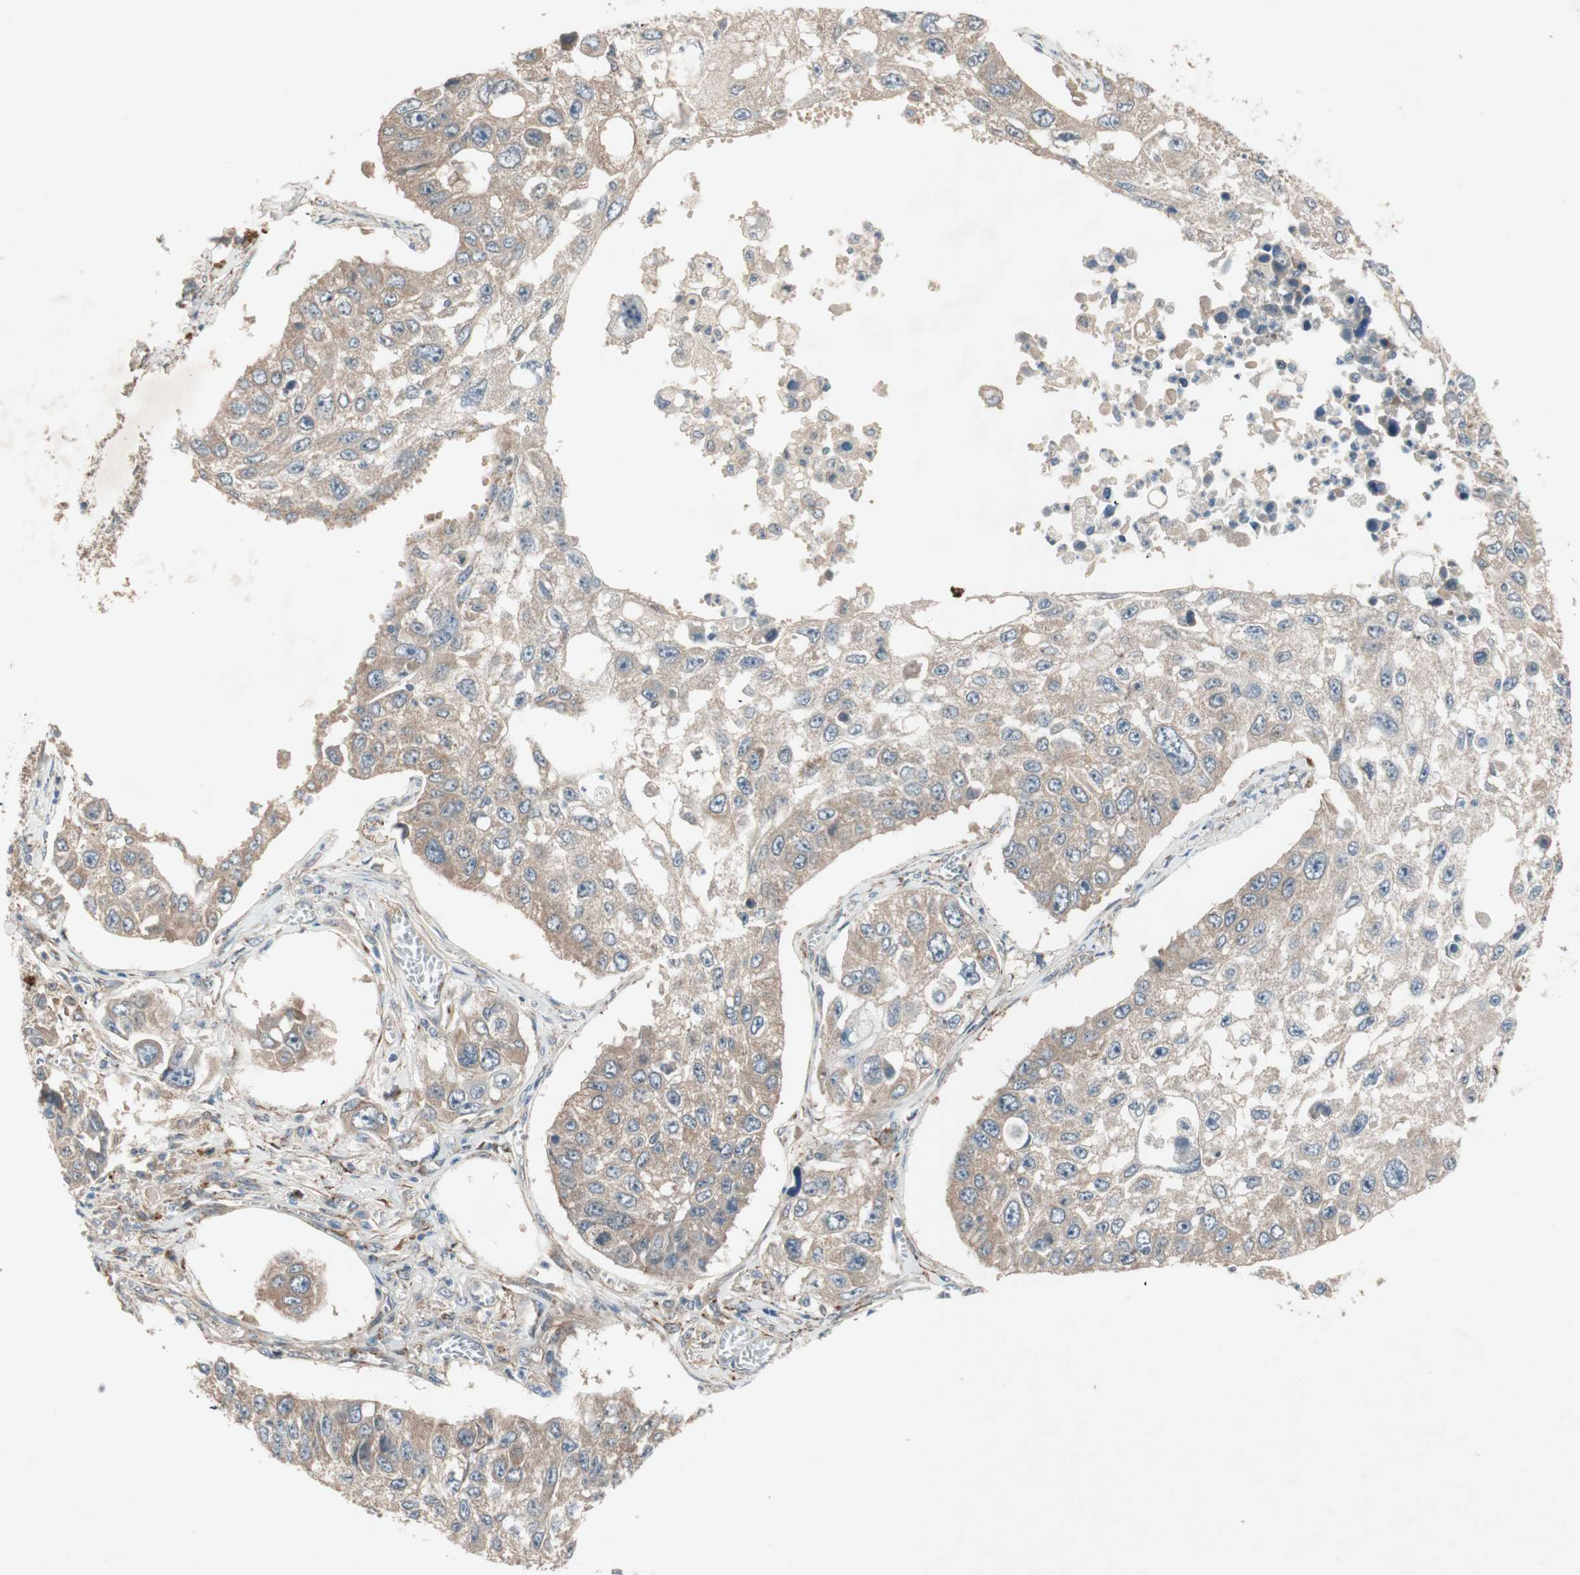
{"staining": {"intensity": "weak", "quantity": "<25%", "location": "cytoplasmic/membranous"}, "tissue": "lung cancer", "cell_type": "Tumor cells", "image_type": "cancer", "snomed": [{"axis": "morphology", "description": "Squamous cell carcinoma, NOS"}, {"axis": "topography", "description": "Lung"}], "caption": "IHC image of lung cancer stained for a protein (brown), which exhibits no positivity in tumor cells. (Brightfield microscopy of DAB immunohistochemistry at high magnification).", "gene": "SDSL", "patient": {"sex": "male", "age": 71}}